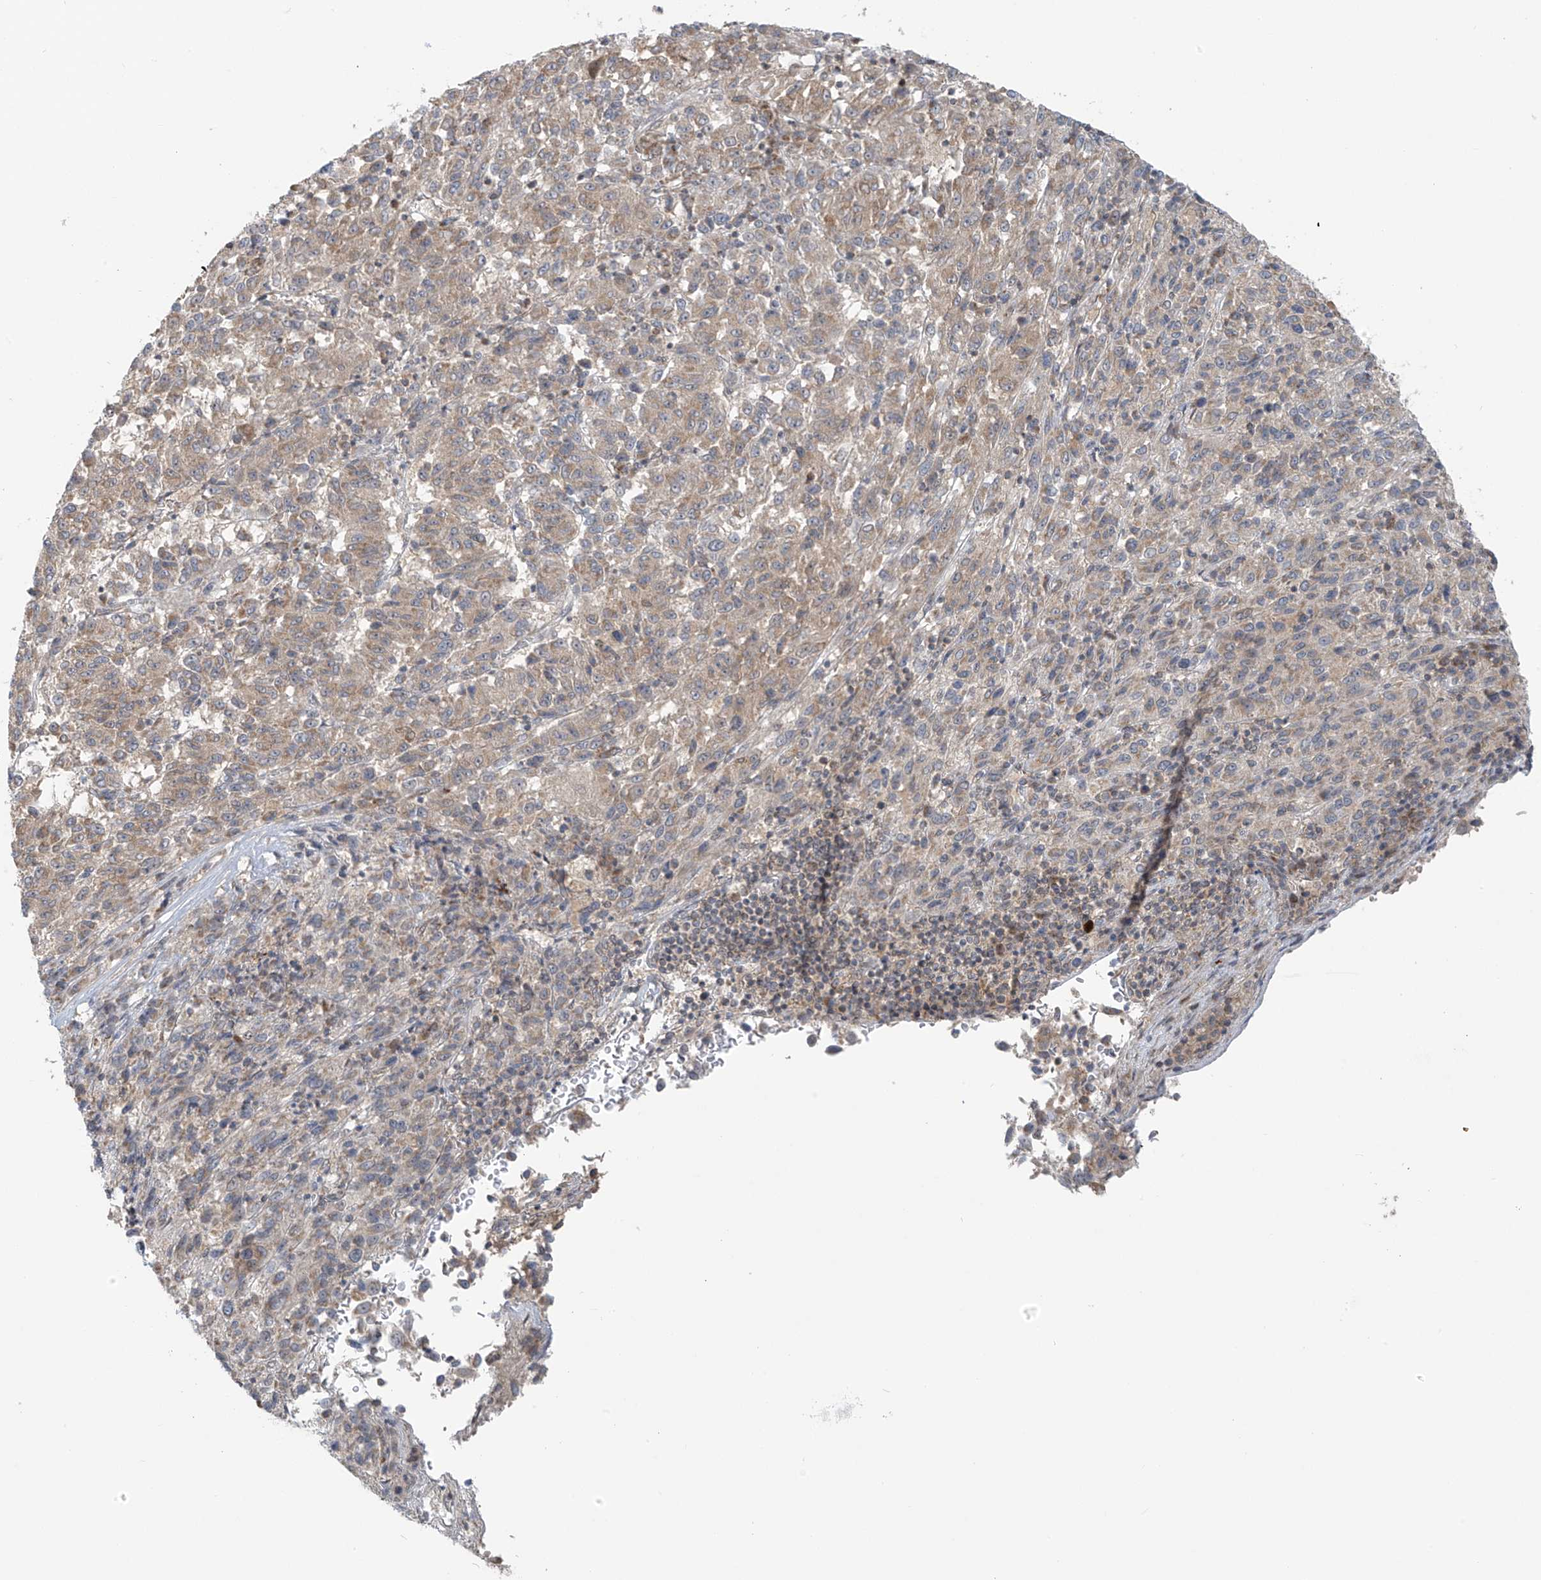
{"staining": {"intensity": "weak", "quantity": "<25%", "location": "cytoplasmic/membranous"}, "tissue": "melanoma", "cell_type": "Tumor cells", "image_type": "cancer", "snomed": [{"axis": "morphology", "description": "Malignant melanoma, Metastatic site"}, {"axis": "topography", "description": "Lung"}], "caption": "Human malignant melanoma (metastatic site) stained for a protein using immunohistochemistry shows no expression in tumor cells.", "gene": "HDDC2", "patient": {"sex": "male", "age": 64}}